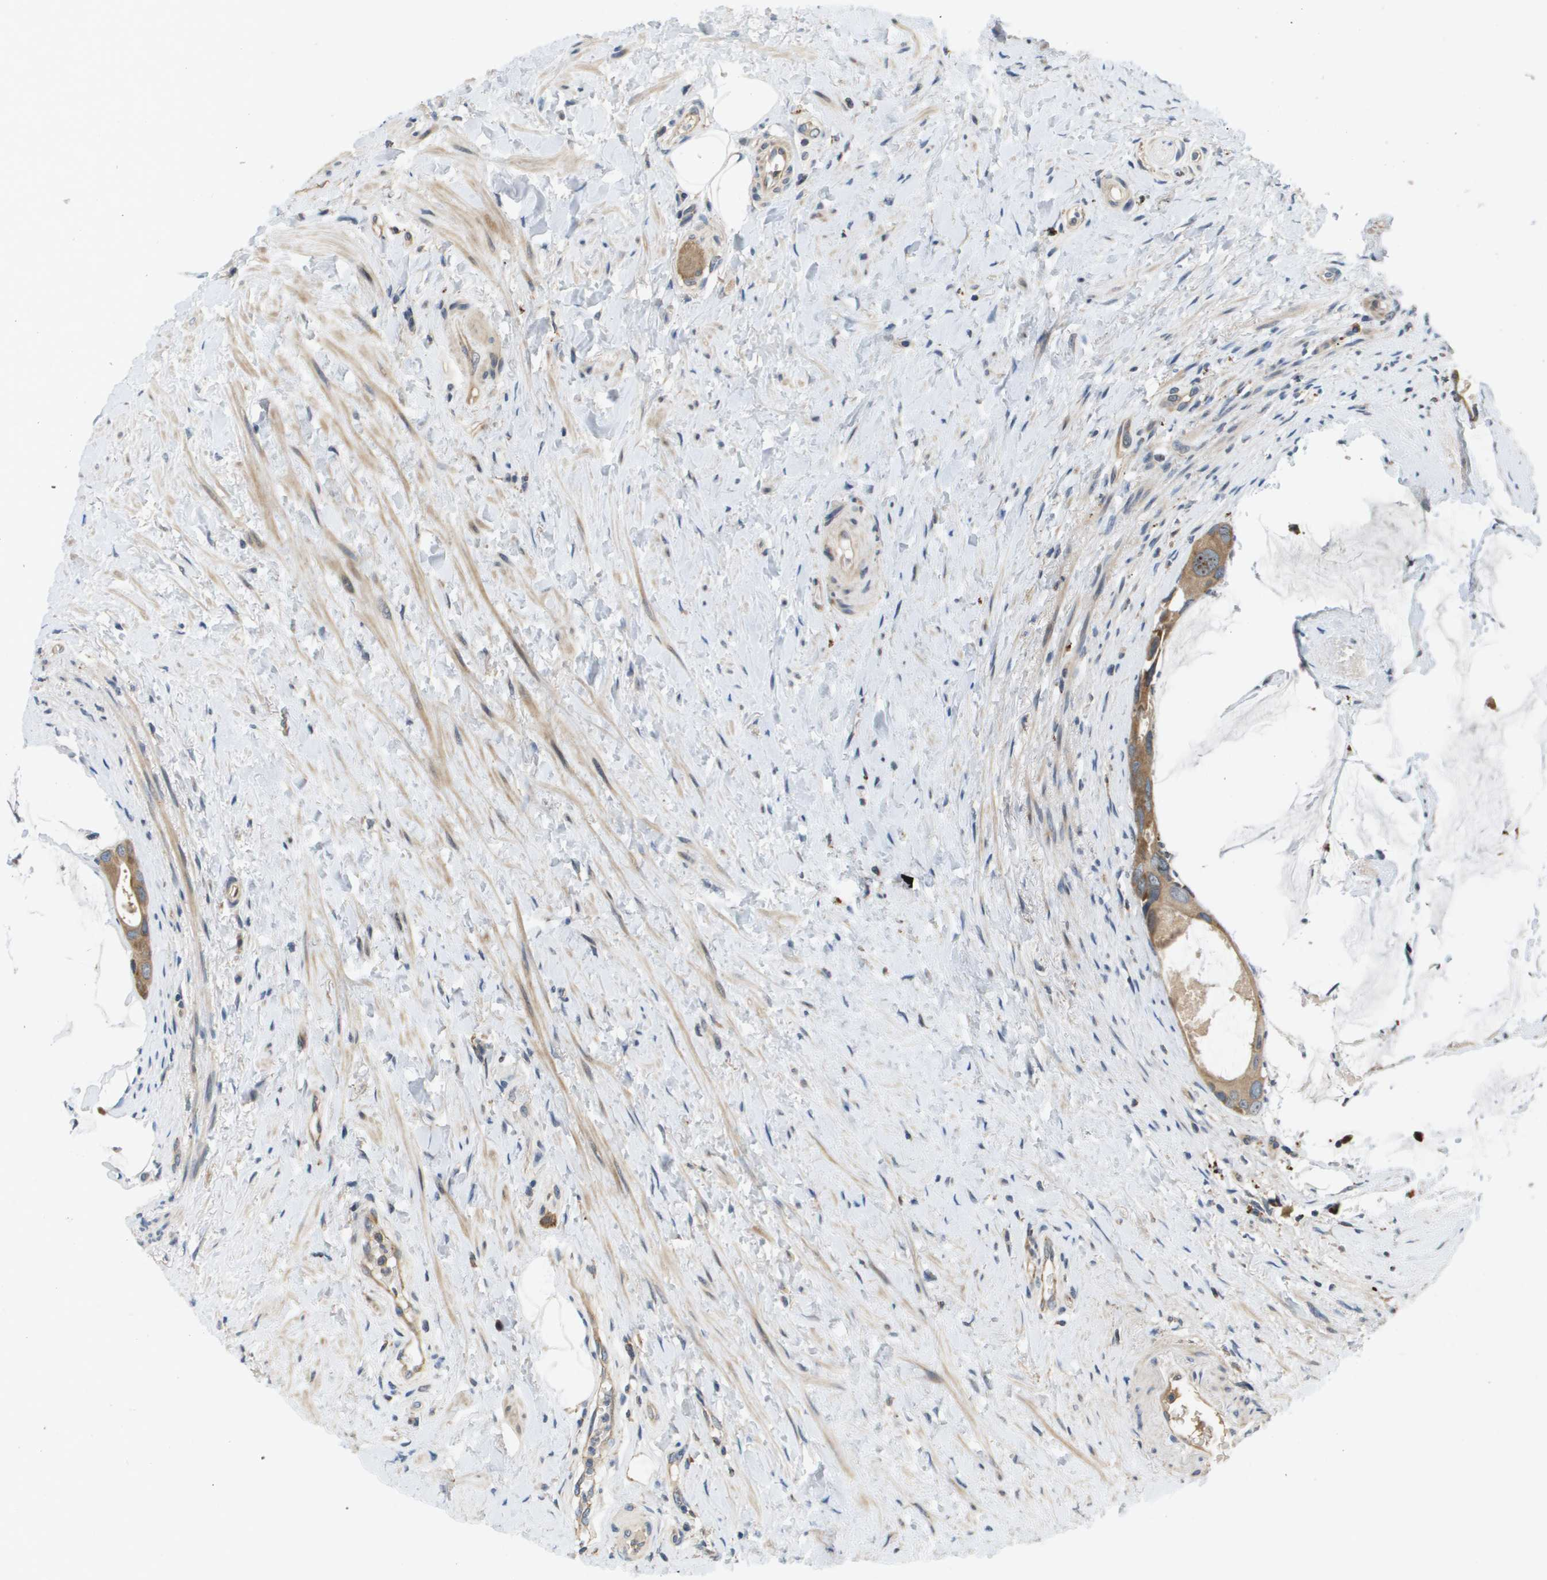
{"staining": {"intensity": "moderate", "quantity": ">75%", "location": "cytoplasmic/membranous"}, "tissue": "colorectal cancer", "cell_type": "Tumor cells", "image_type": "cancer", "snomed": [{"axis": "morphology", "description": "Adenocarcinoma, NOS"}, {"axis": "topography", "description": "Rectum"}], "caption": "There is medium levels of moderate cytoplasmic/membranous positivity in tumor cells of colorectal cancer, as demonstrated by immunohistochemical staining (brown color).", "gene": "SLC25A20", "patient": {"sex": "male", "age": 51}}